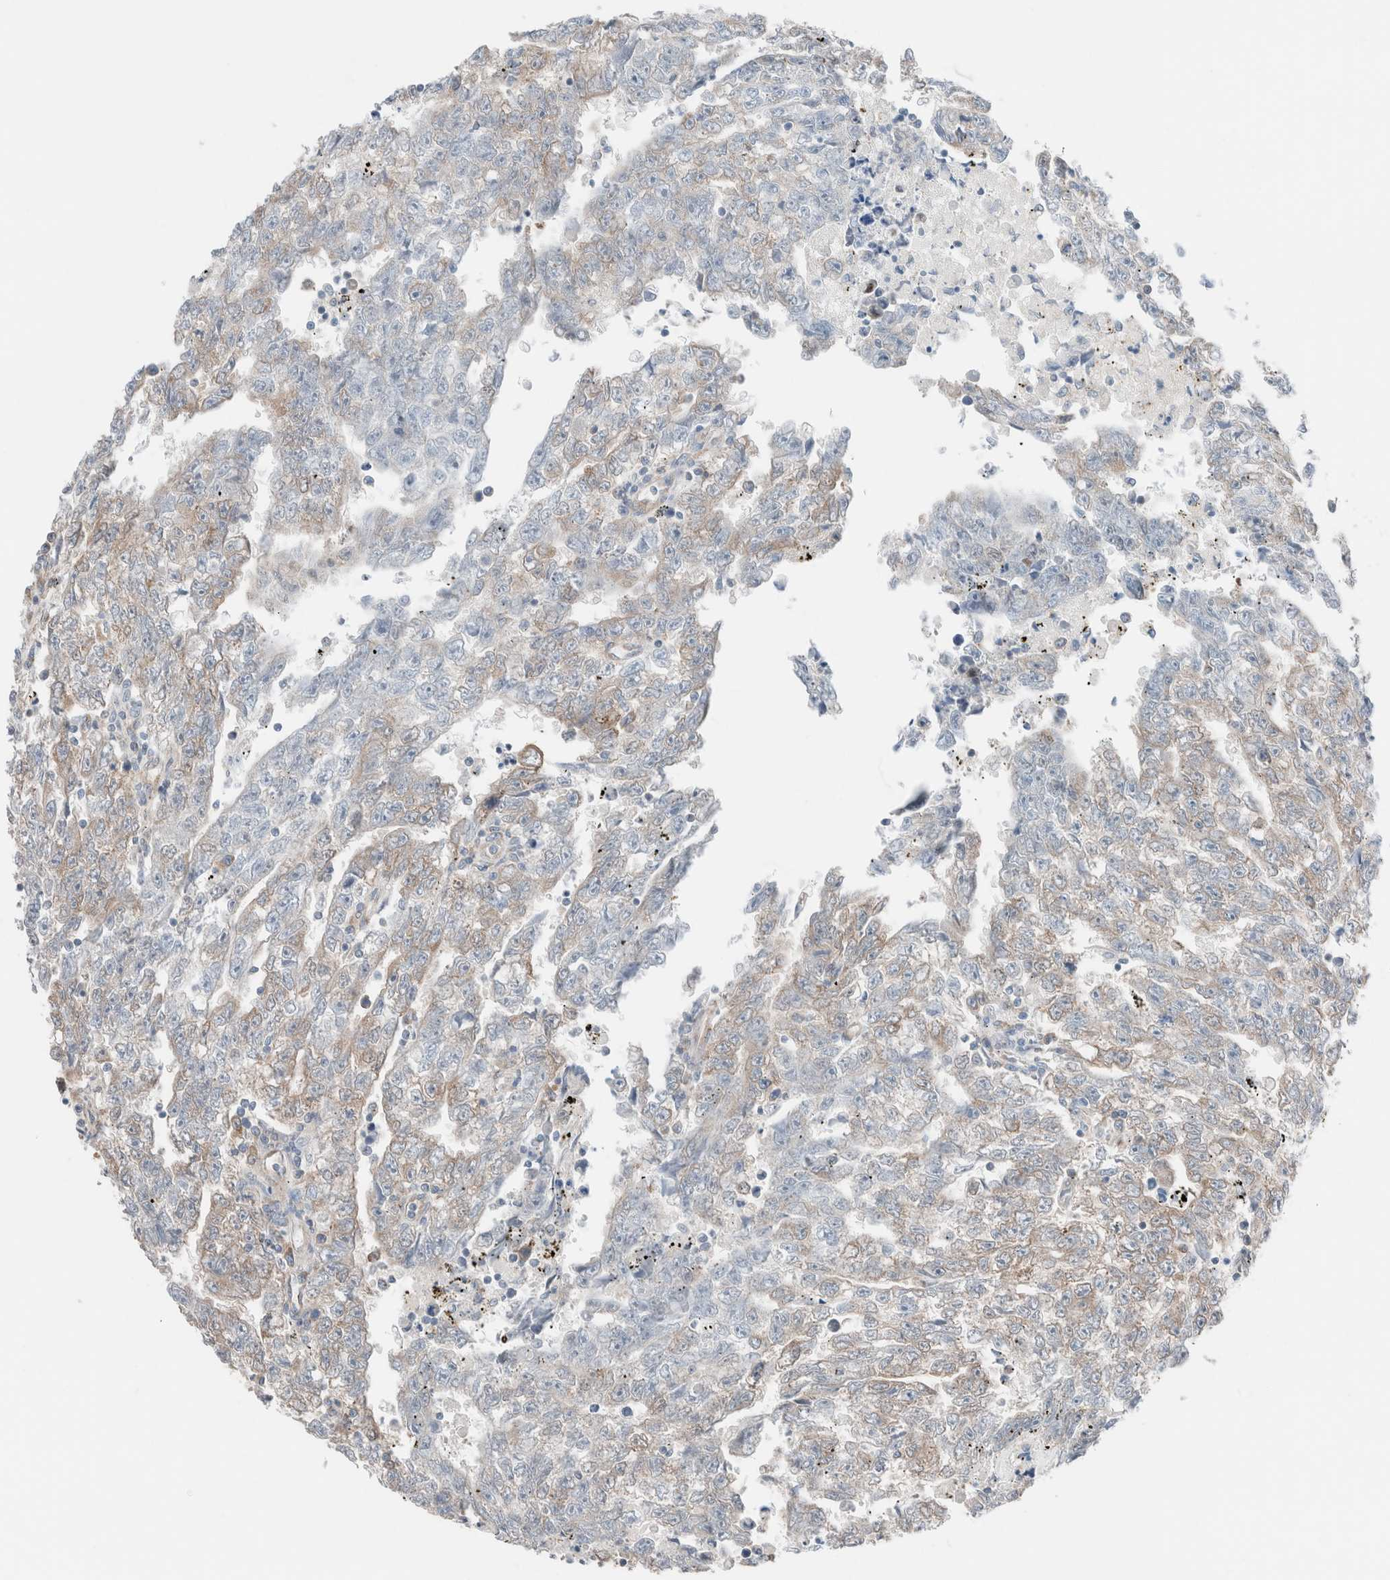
{"staining": {"intensity": "weak", "quantity": ">75%", "location": "cytoplasmic/membranous"}, "tissue": "testis cancer", "cell_type": "Tumor cells", "image_type": "cancer", "snomed": [{"axis": "morphology", "description": "Carcinoma, Embryonal, NOS"}, {"axis": "topography", "description": "Testis"}], "caption": "Immunohistochemical staining of testis embryonal carcinoma reveals low levels of weak cytoplasmic/membranous protein positivity in approximately >75% of tumor cells.", "gene": "CASC3", "patient": {"sex": "male", "age": 25}}